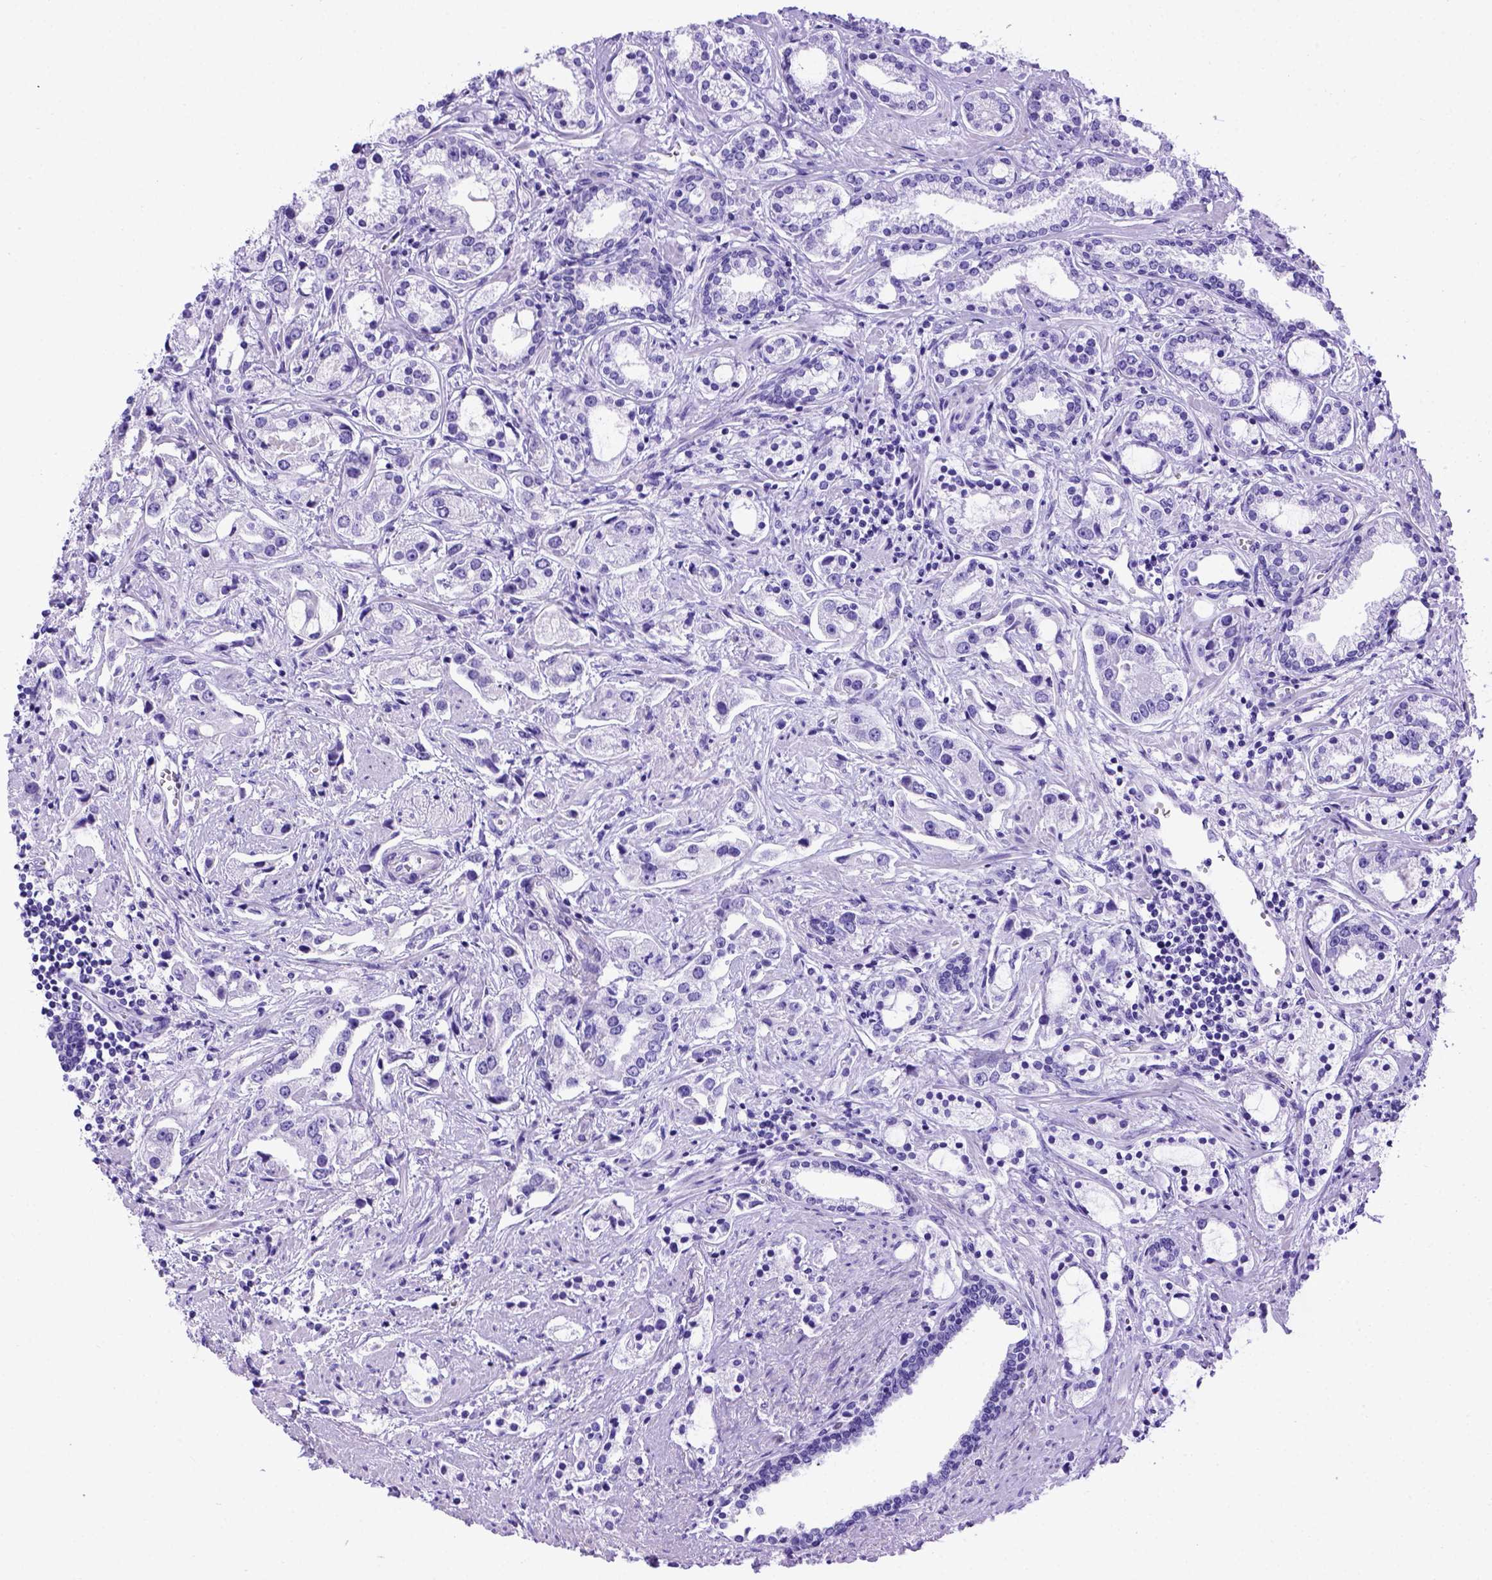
{"staining": {"intensity": "negative", "quantity": "none", "location": "none"}, "tissue": "prostate cancer", "cell_type": "Tumor cells", "image_type": "cancer", "snomed": [{"axis": "morphology", "description": "Adenocarcinoma, Medium grade"}, {"axis": "topography", "description": "Prostate"}], "caption": "IHC image of neoplastic tissue: prostate medium-grade adenocarcinoma stained with DAB (3,3'-diaminobenzidine) reveals no significant protein staining in tumor cells.", "gene": "MEOX2", "patient": {"sex": "male", "age": 57}}